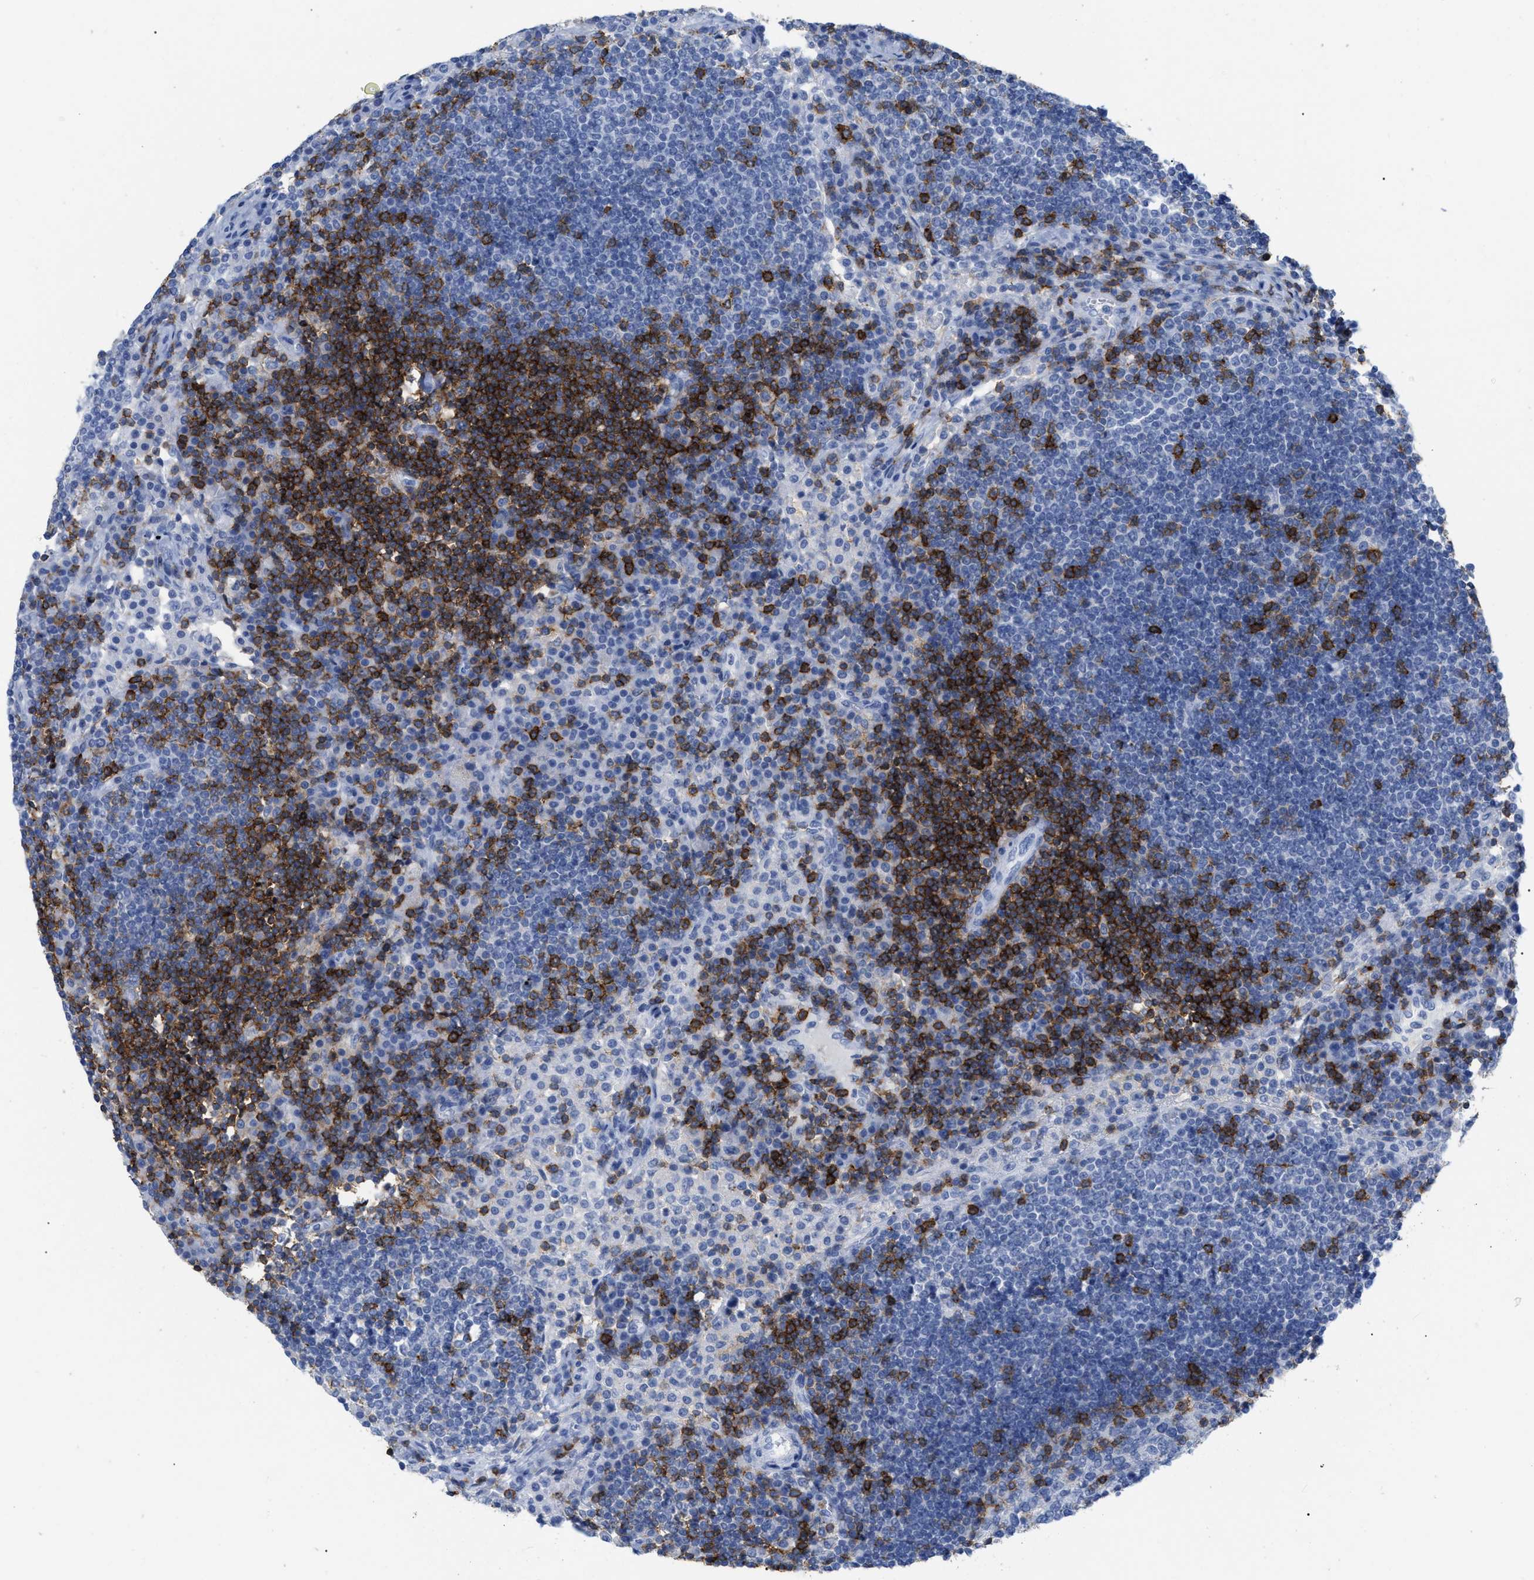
{"staining": {"intensity": "strong", "quantity": "<25%", "location": "cytoplasmic/membranous"}, "tissue": "lymph node", "cell_type": "Germinal center cells", "image_type": "normal", "snomed": [{"axis": "morphology", "description": "Normal tissue, NOS"}, {"axis": "topography", "description": "Lymph node"}], "caption": "Immunohistochemical staining of normal lymph node demonstrates <25% levels of strong cytoplasmic/membranous protein staining in about <25% of germinal center cells. Nuclei are stained in blue.", "gene": "CD5", "patient": {"sex": "female", "age": 53}}